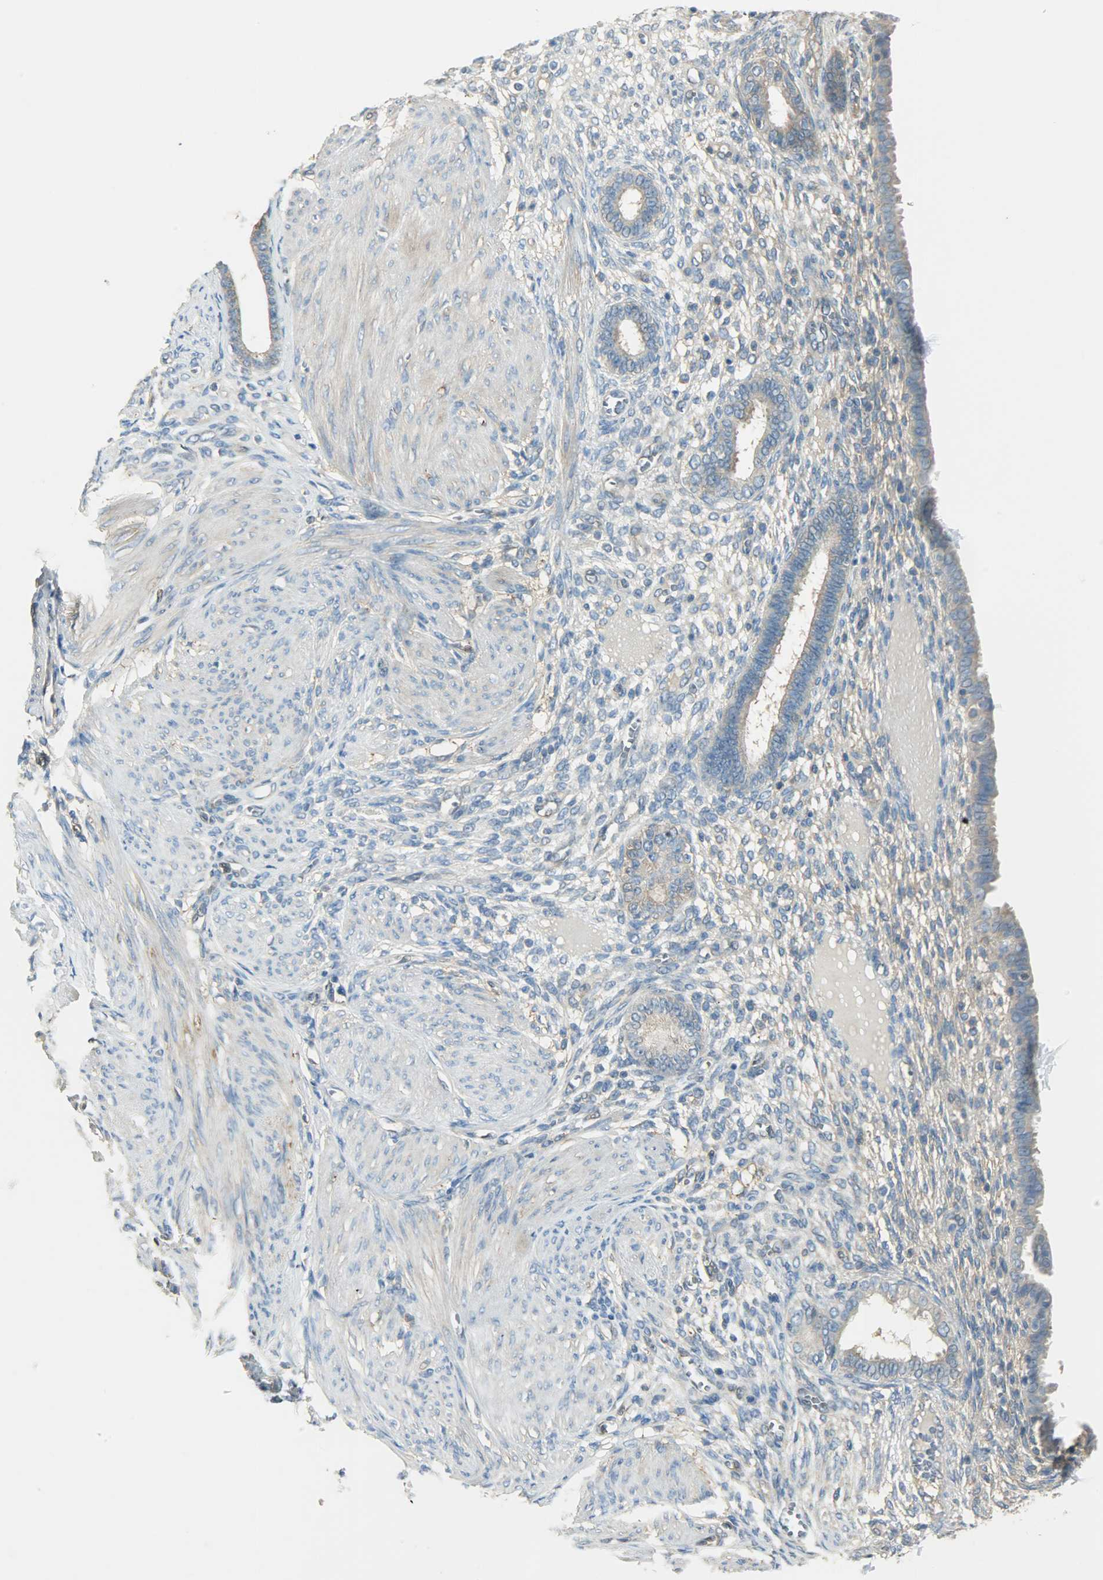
{"staining": {"intensity": "weak", "quantity": "25%-75%", "location": "cytoplasmic/membranous"}, "tissue": "endometrium", "cell_type": "Cells in endometrial stroma", "image_type": "normal", "snomed": [{"axis": "morphology", "description": "Normal tissue, NOS"}, {"axis": "topography", "description": "Endometrium"}], "caption": "Brown immunohistochemical staining in benign human endometrium shows weak cytoplasmic/membranous positivity in about 25%-75% of cells in endometrial stroma.", "gene": "TSC22D2", "patient": {"sex": "female", "age": 72}}